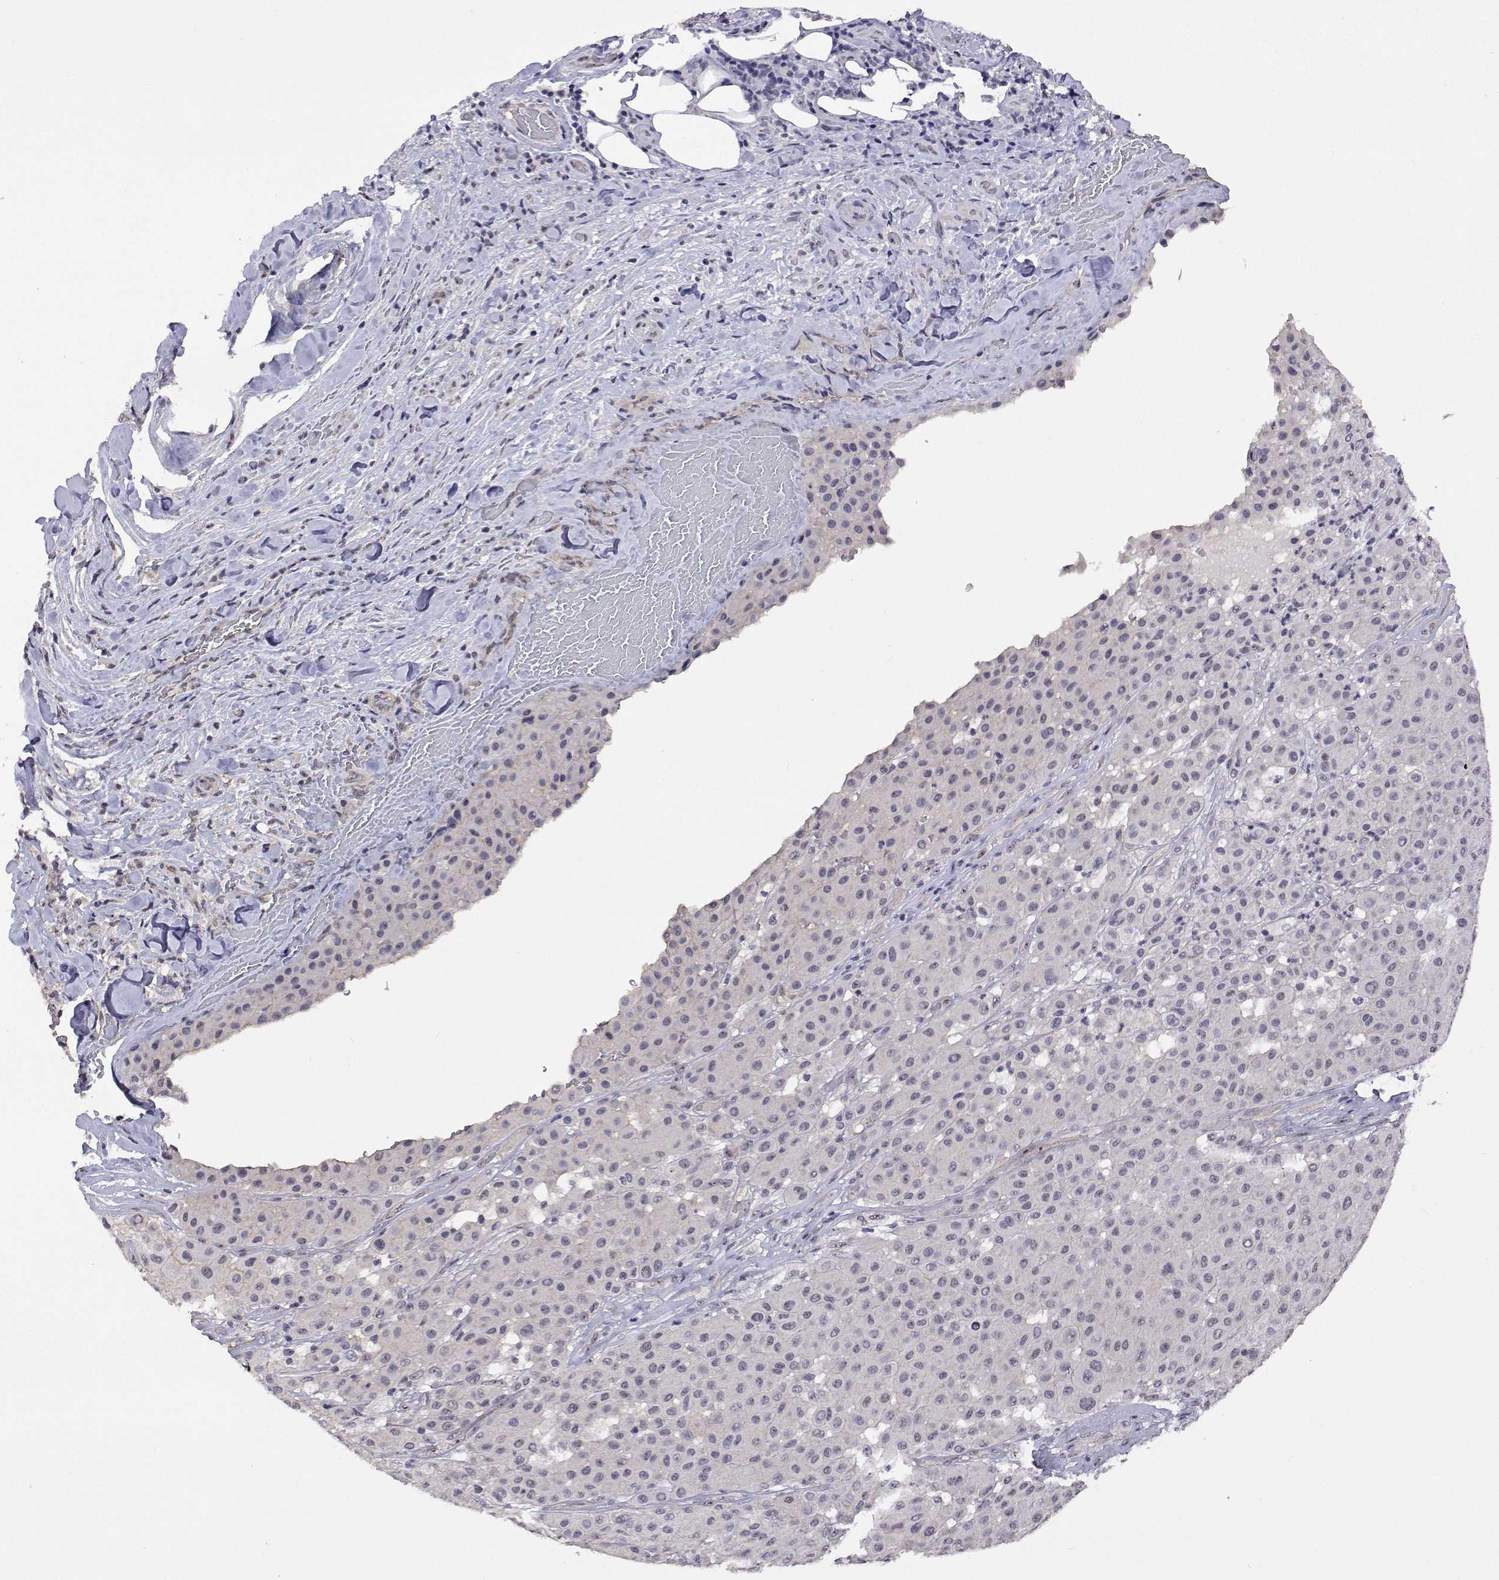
{"staining": {"intensity": "negative", "quantity": "none", "location": "none"}, "tissue": "melanoma", "cell_type": "Tumor cells", "image_type": "cancer", "snomed": [{"axis": "morphology", "description": "Malignant melanoma, Metastatic site"}, {"axis": "topography", "description": "Smooth muscle"}], "caption": "Immunohistochemical staining of human melanoma reveals no significant staining in tumor cells.", "gene": "NHP2", "patient": {"sex": "male", "age": 41}}